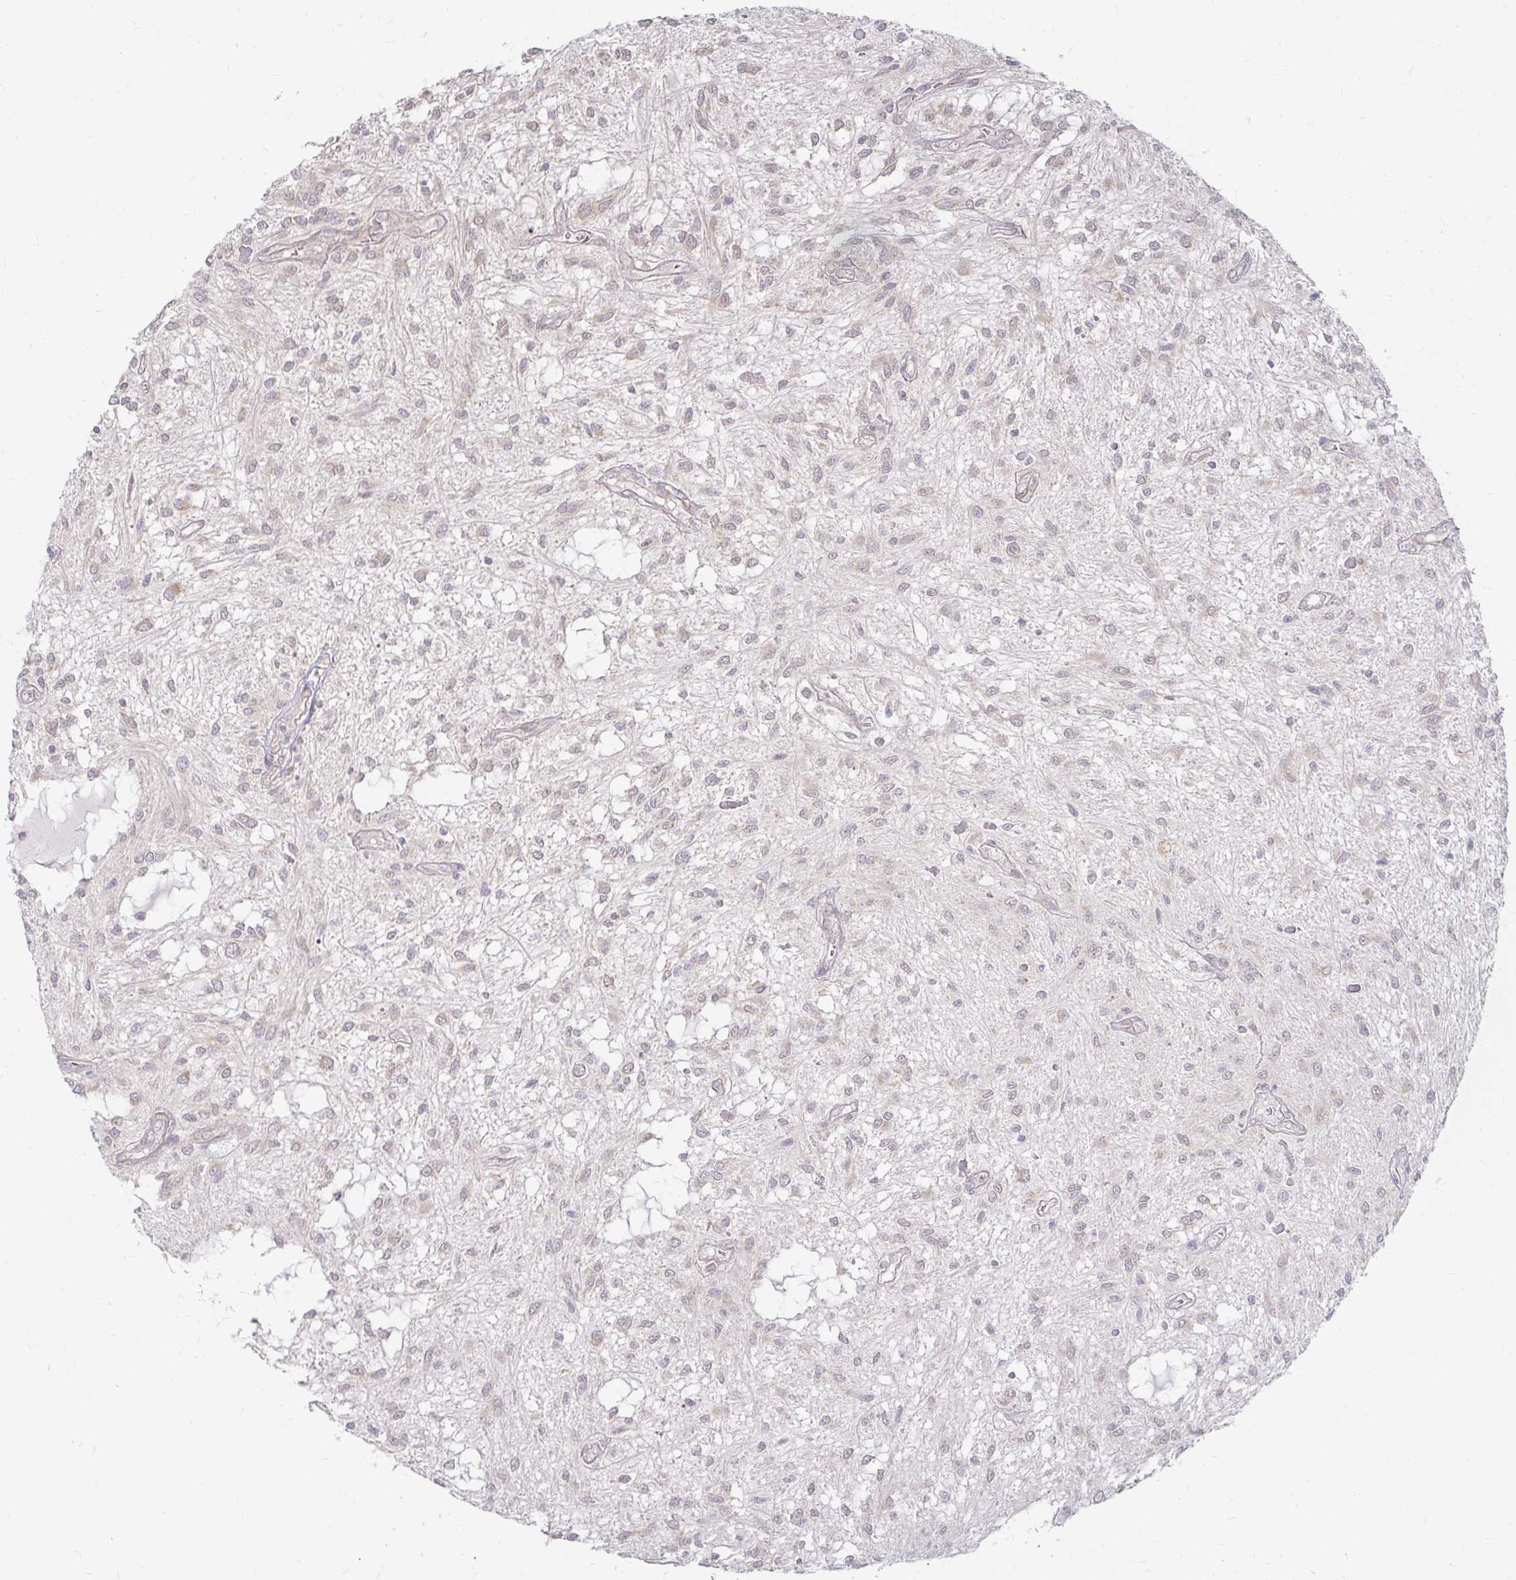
{"staining": {"intensity": "negative", "quantity": "none", "location": "none"}, "tissue": "glioma", "cell_type": "Tumor cells", "image_type": "cancer", "snomed": [{"axis": "morphology", "description": "Glioma, malignant, Low grade"}, {"axis": "topography", "description": "Cerebellum"}], "caption": "IHC of human glioma shows no positivity in tumor cells.", "gene": "CAST", "patient": {"sex": "female", "age": 14}}